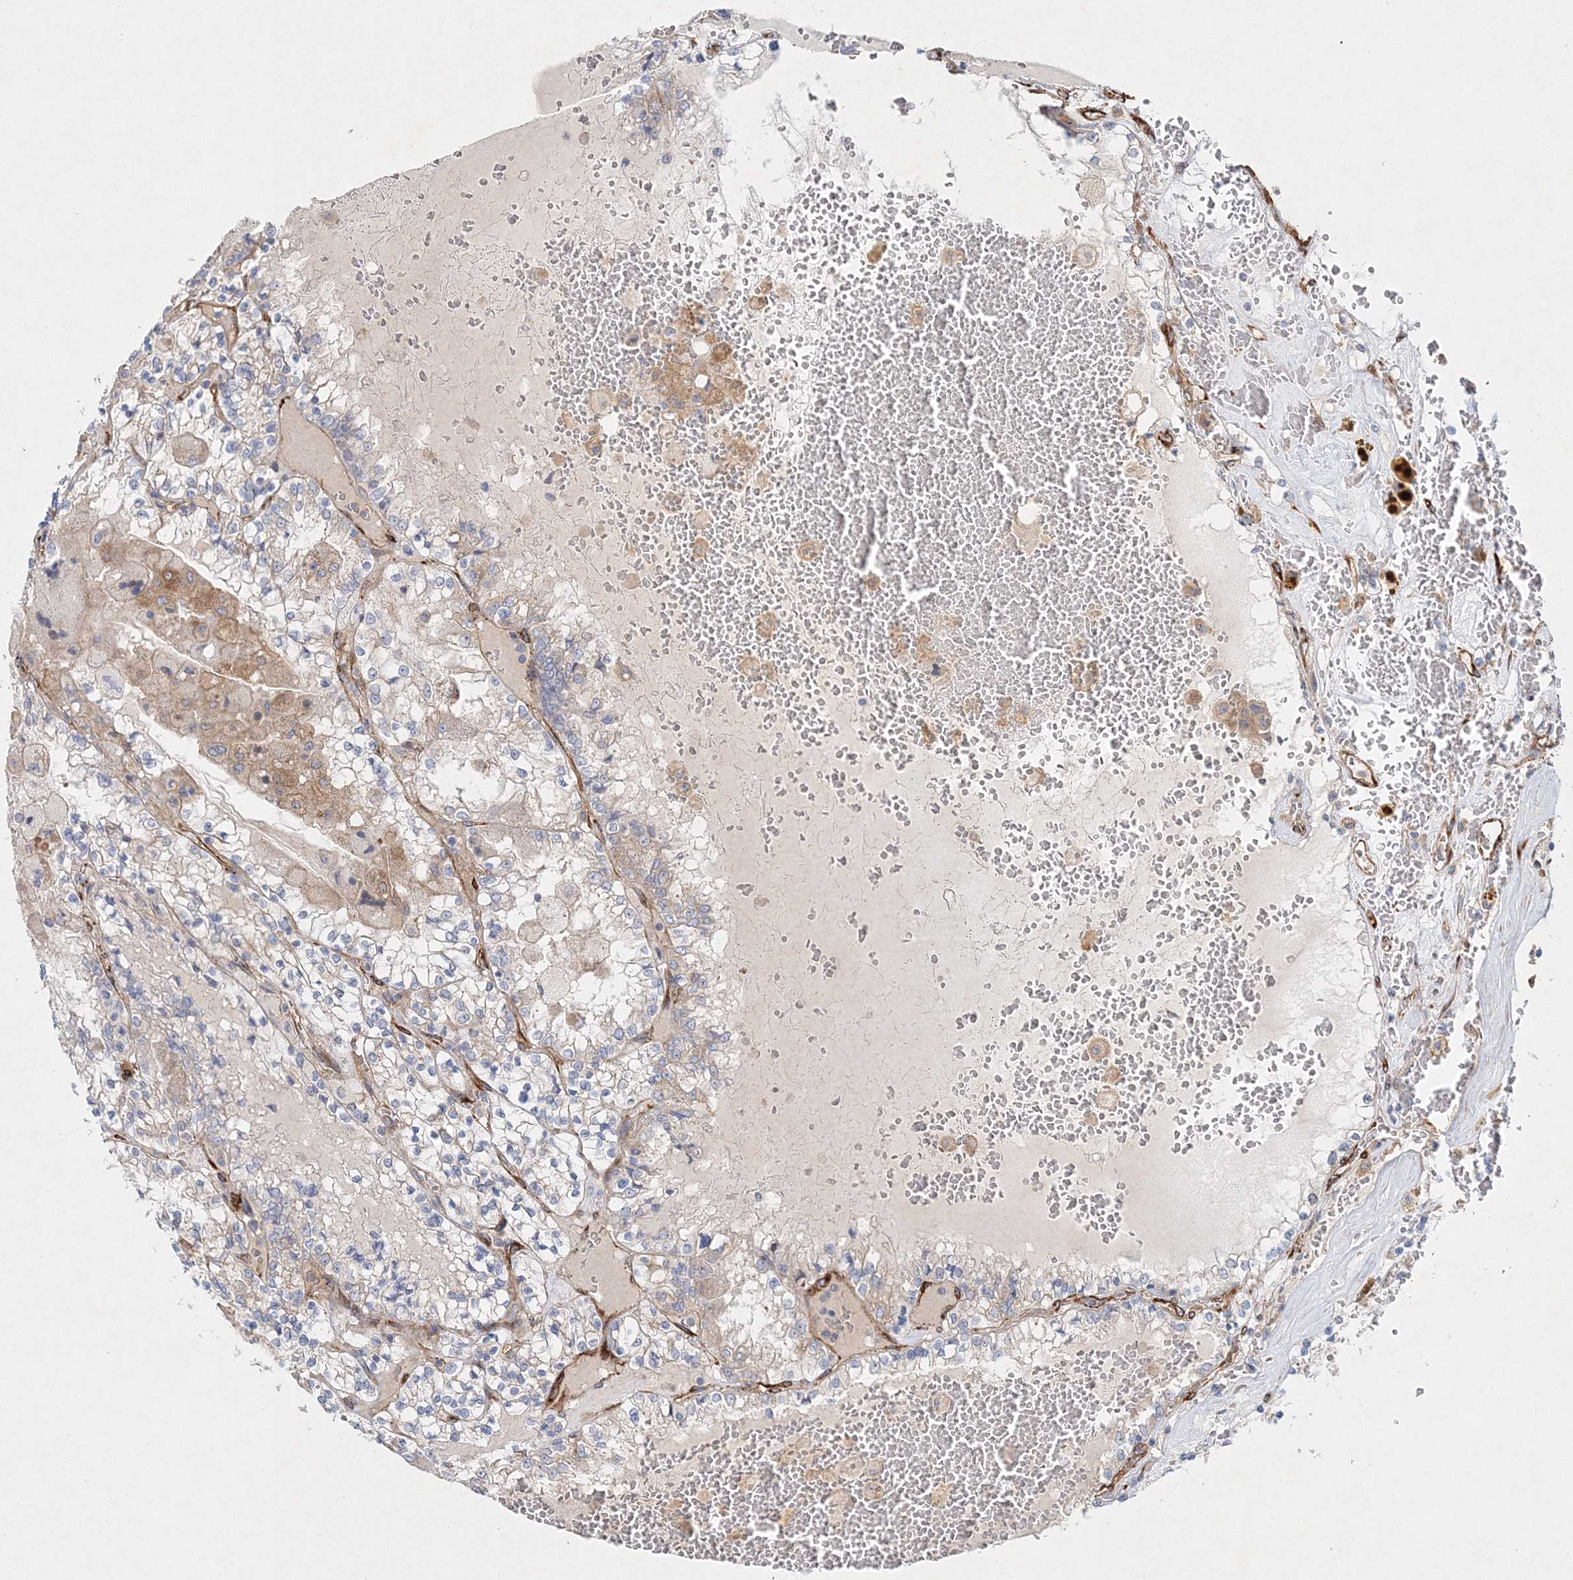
{"staining": {"intensity": "weak", "quantity": "<25%", "location": "cytoplasmic/membranous"}, "tissue": "renal cancer", "cell_type": "Tumor cells", "image_type": "cancer", "snomed": [{"axis": "morphology", "description": "Adenocarcinoma, NOS"}, {"axis": "topography", "description": "Kidney"}], "caption": "Human adenocarcinoma (renal) stained for a protein using immunohistochemistry (IHC) demonstrates no staining in tumor cells.", "gene": "ZFYVE16", "patient": {"sex": "female", "age": 56}}